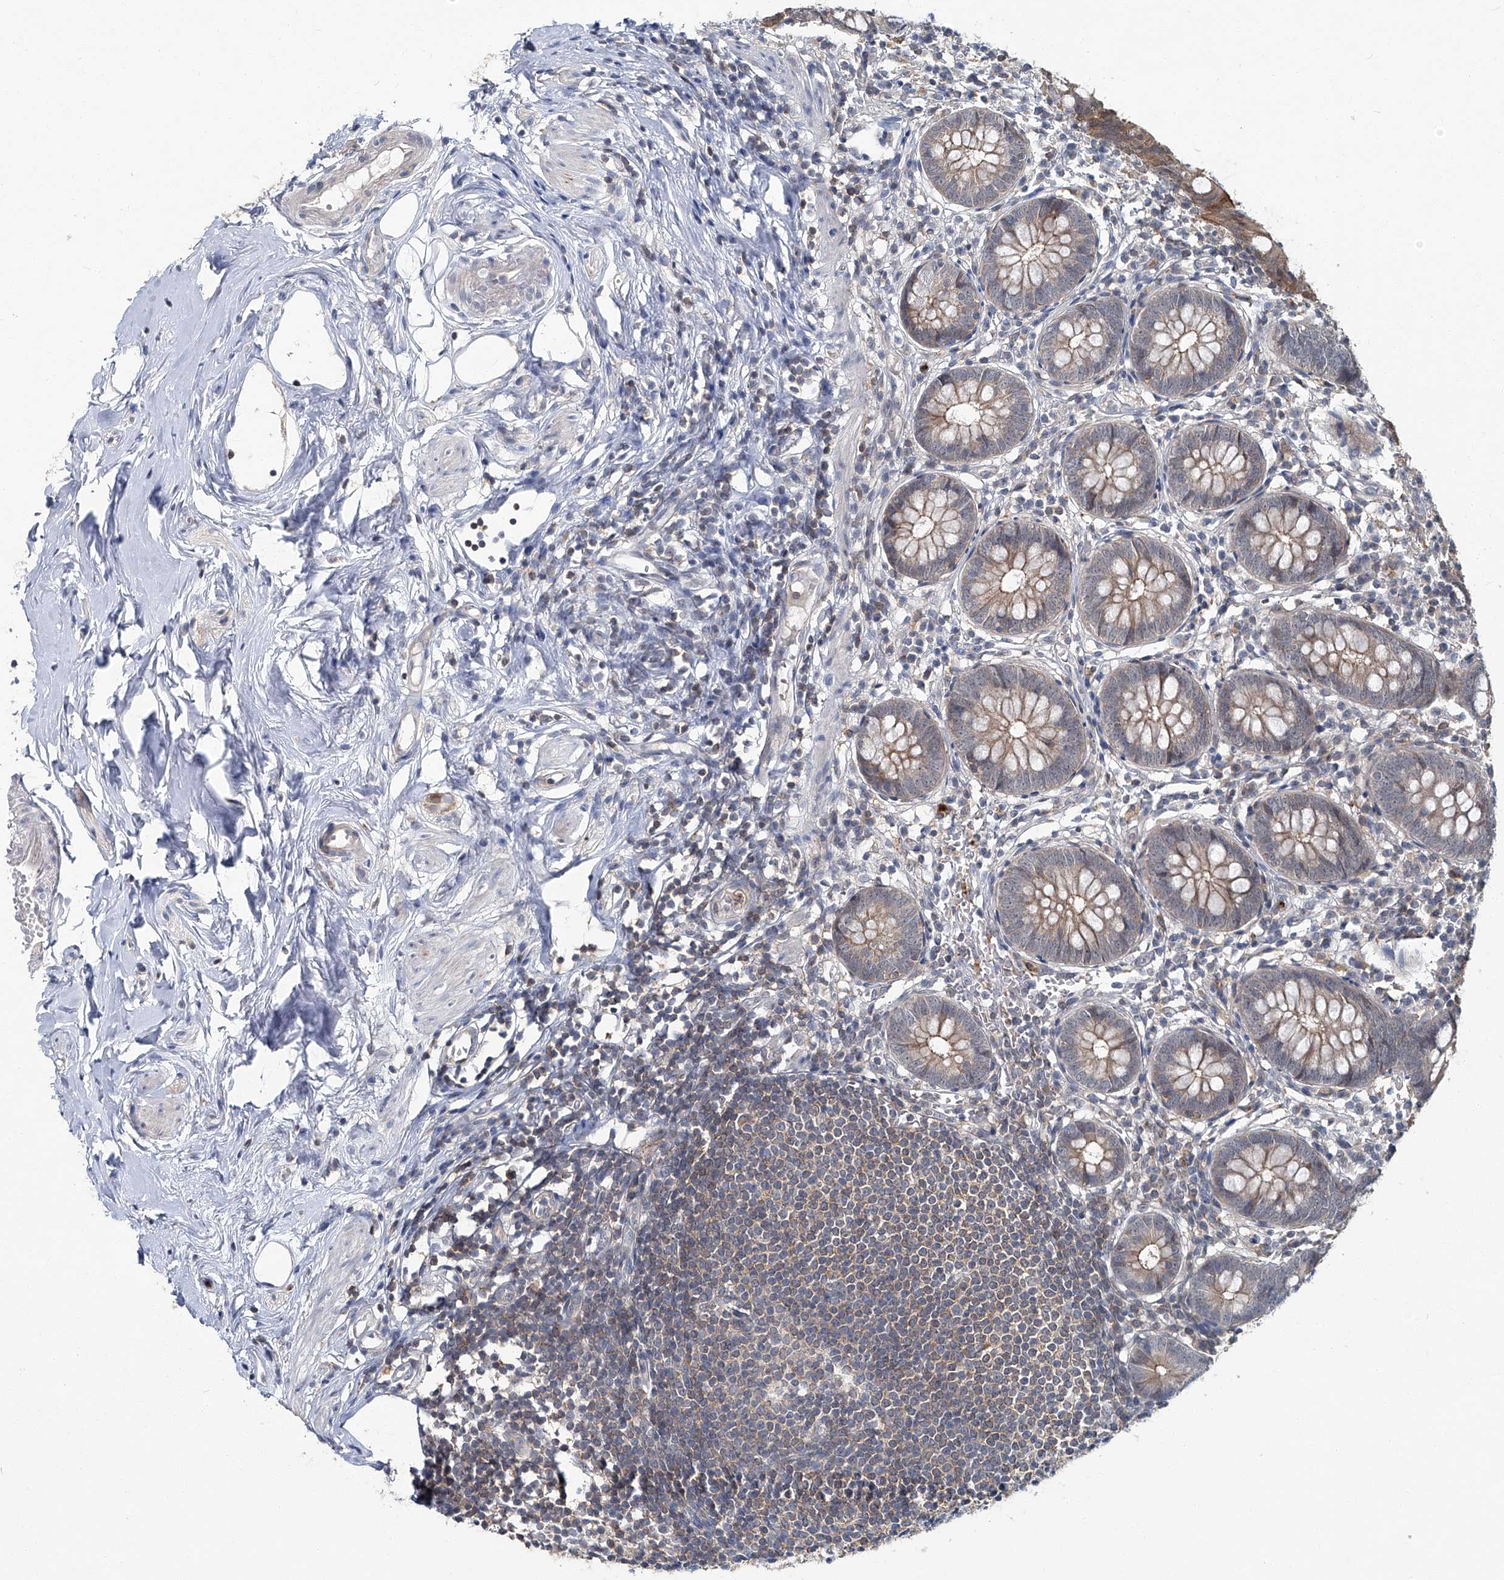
{"staining": {"intensity": "moderate", "quantity": "25%-75%", "location": "cytoplasmic/membranous"}, "tissue": "appendix", "cell_type": "Glandular cells", "image_type": "normal", "snomed": [{"axis": "morphology", "description": "Normal tissue, NOS"}, {"axis": "topography", "description": "Appendix"}], "caption": "High-magnification brightfield microscopy of benign appendix stained with DAB (3,3'-diaminobenzidine) (brown) and counterstained with hematoxylin (blue). glandular cells exhibit moderate cytoplasmic/membranous staining is seen in approximately25%-75% of cells.", "gene": "AKNAD1", "patient": {"sex": "female", "age": 62}}